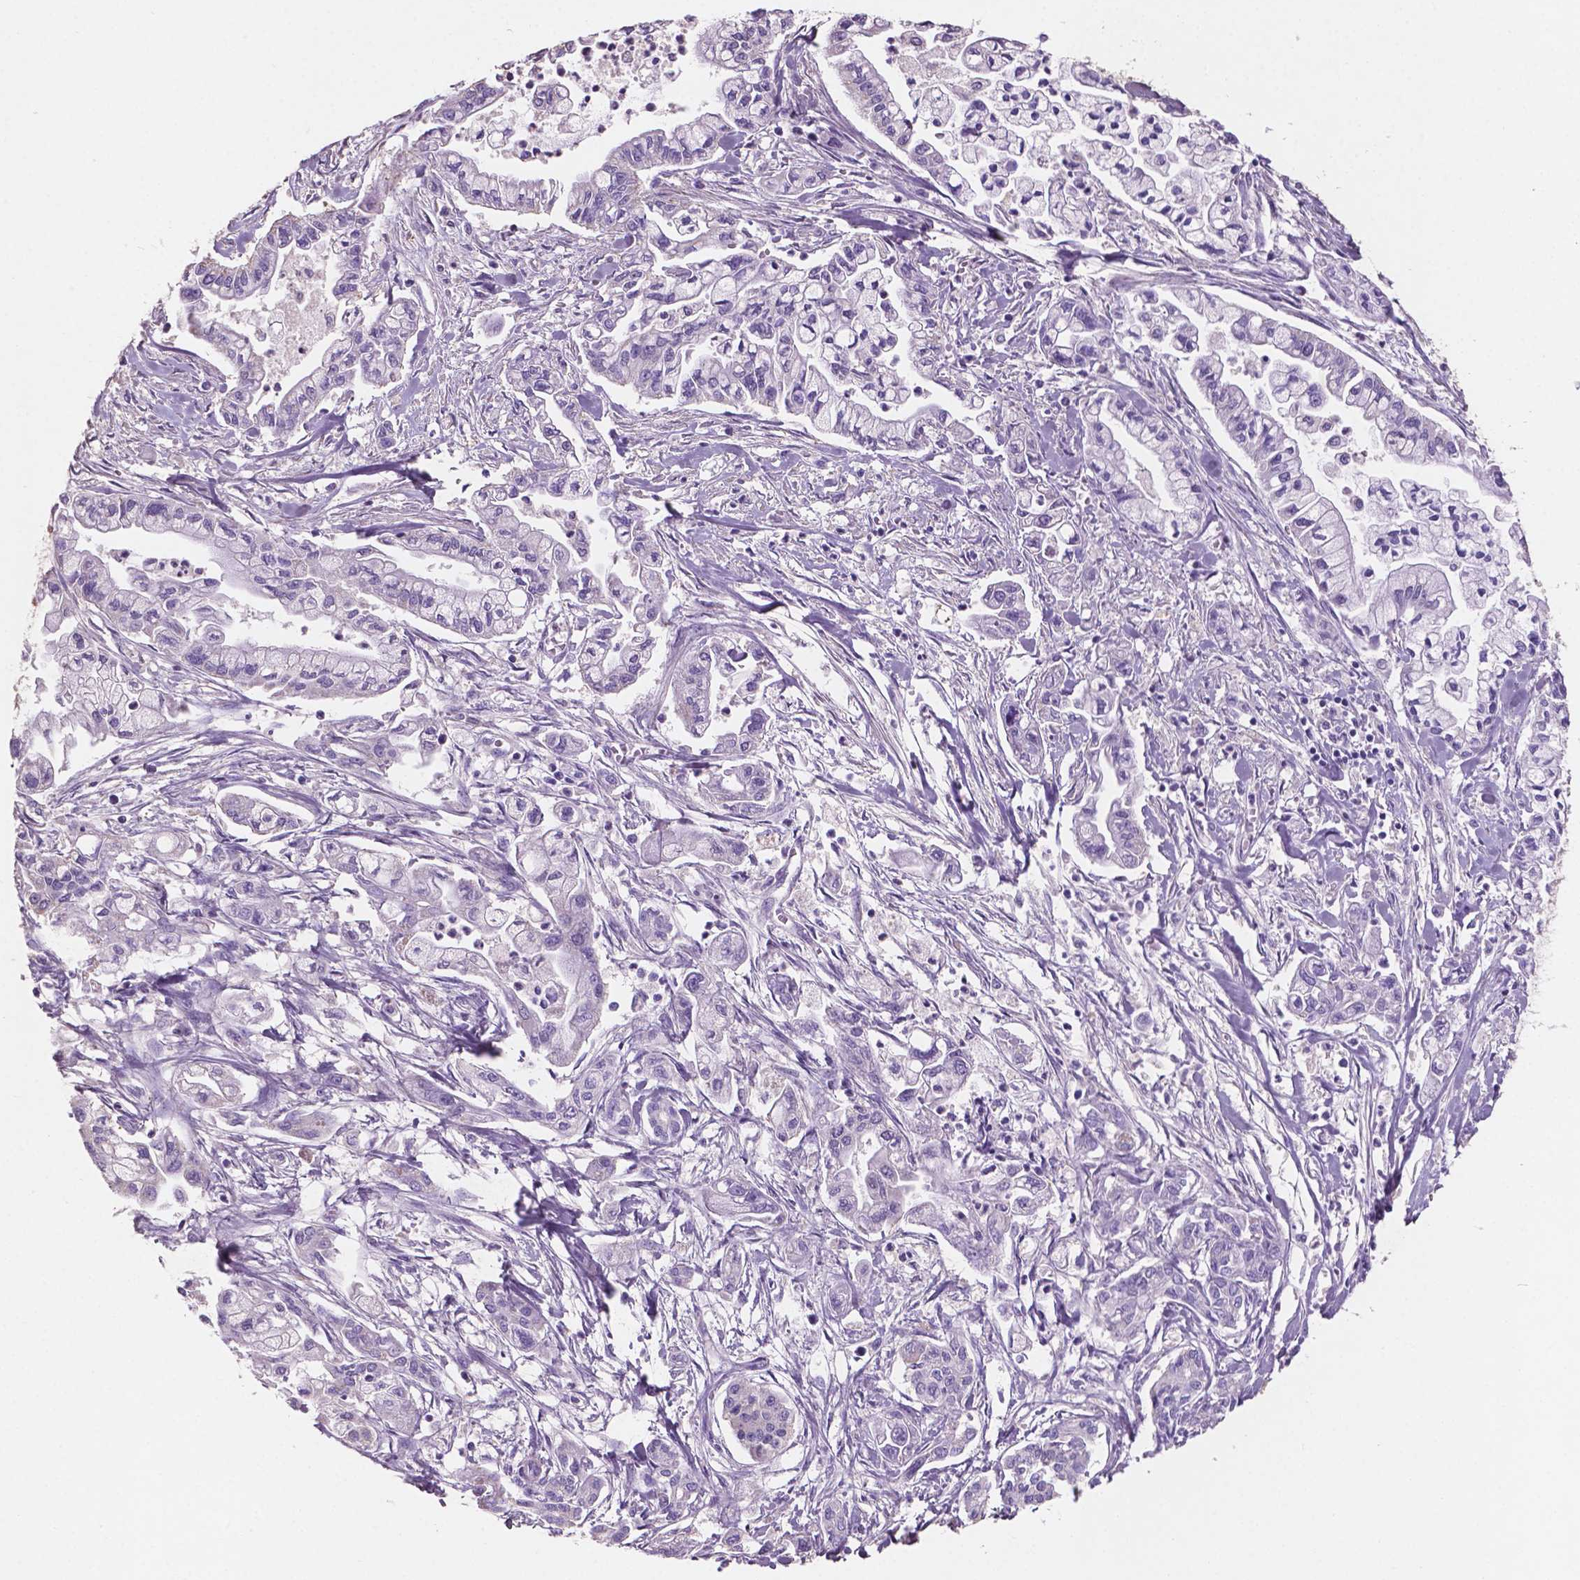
{"staining": {"intensity": "negative", "quantity": "none", "location": "none"}, "tissue": "pancreatic cancer", "cell_type": "Tumor cells", "image_type": "cancer", "snomed": [{"axis": "morphology", "description": "Adenocarcinoma, NOS"}, {"axis": "topography", "description": "Pancreas"}], "caption": "The image reveals no significant staining in tumor cells of adenocarcinoma (pancreatic).", "gene": "SBSN", "patient": {"sex": "male", "age": 54}}